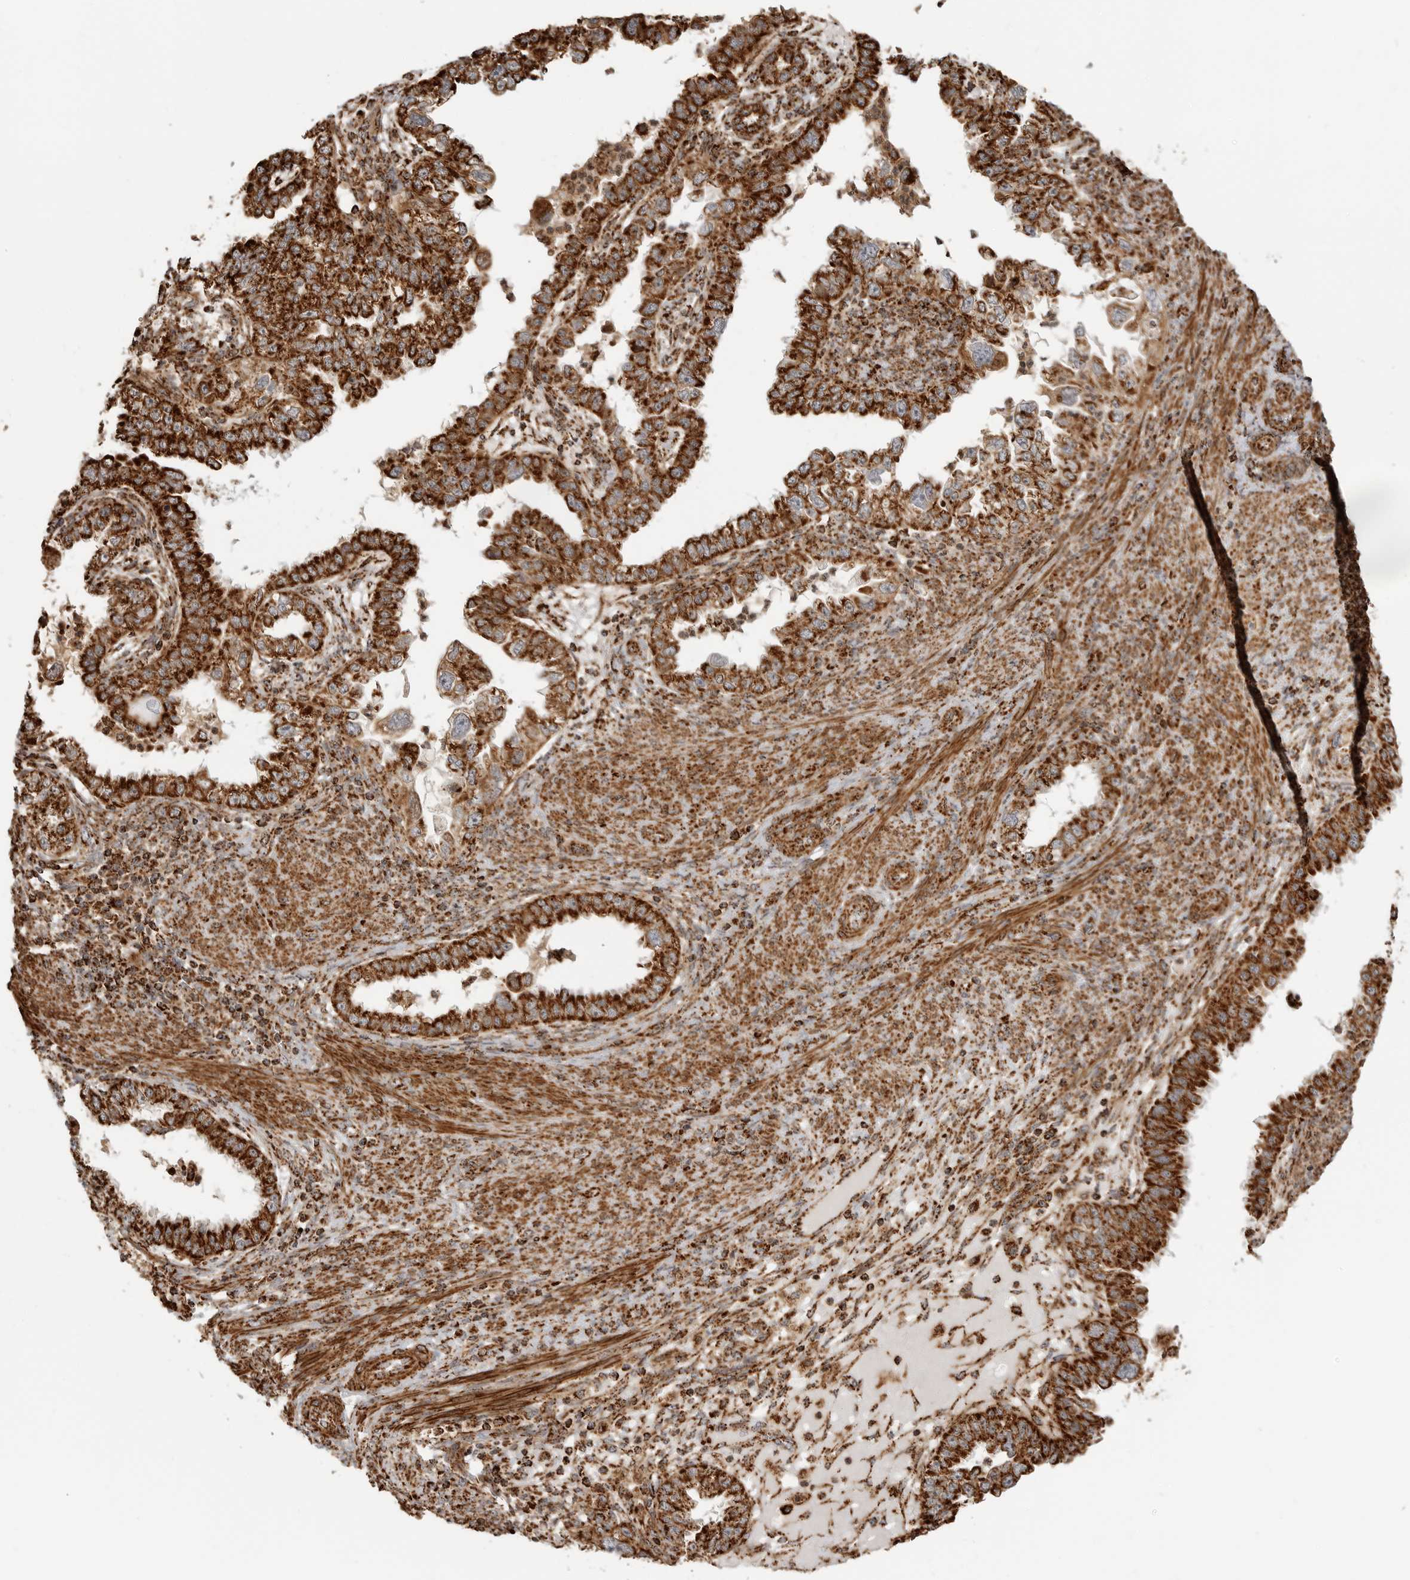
{"staining": {"intensity": "strong", "quantity": ">75%", "location": "cytoplasmic/membranous"}, "tissue": "endometrial cancer", "cell_type": "Tumor cells", "image_type": "cancer", "snomed": [{"axis": "morphology", "description": "Adenocarcinoma, NOS"}, {"axis": "topography", "description": "Endometrium"}], "caption": "Protein analysis of endometrial cancer tissue reveals strong cytoplasmic/membranous positivity in approximately >75% of tumor cells.", "gene": "BMP2K", "patient": {"sex": "female", "age": 85}}